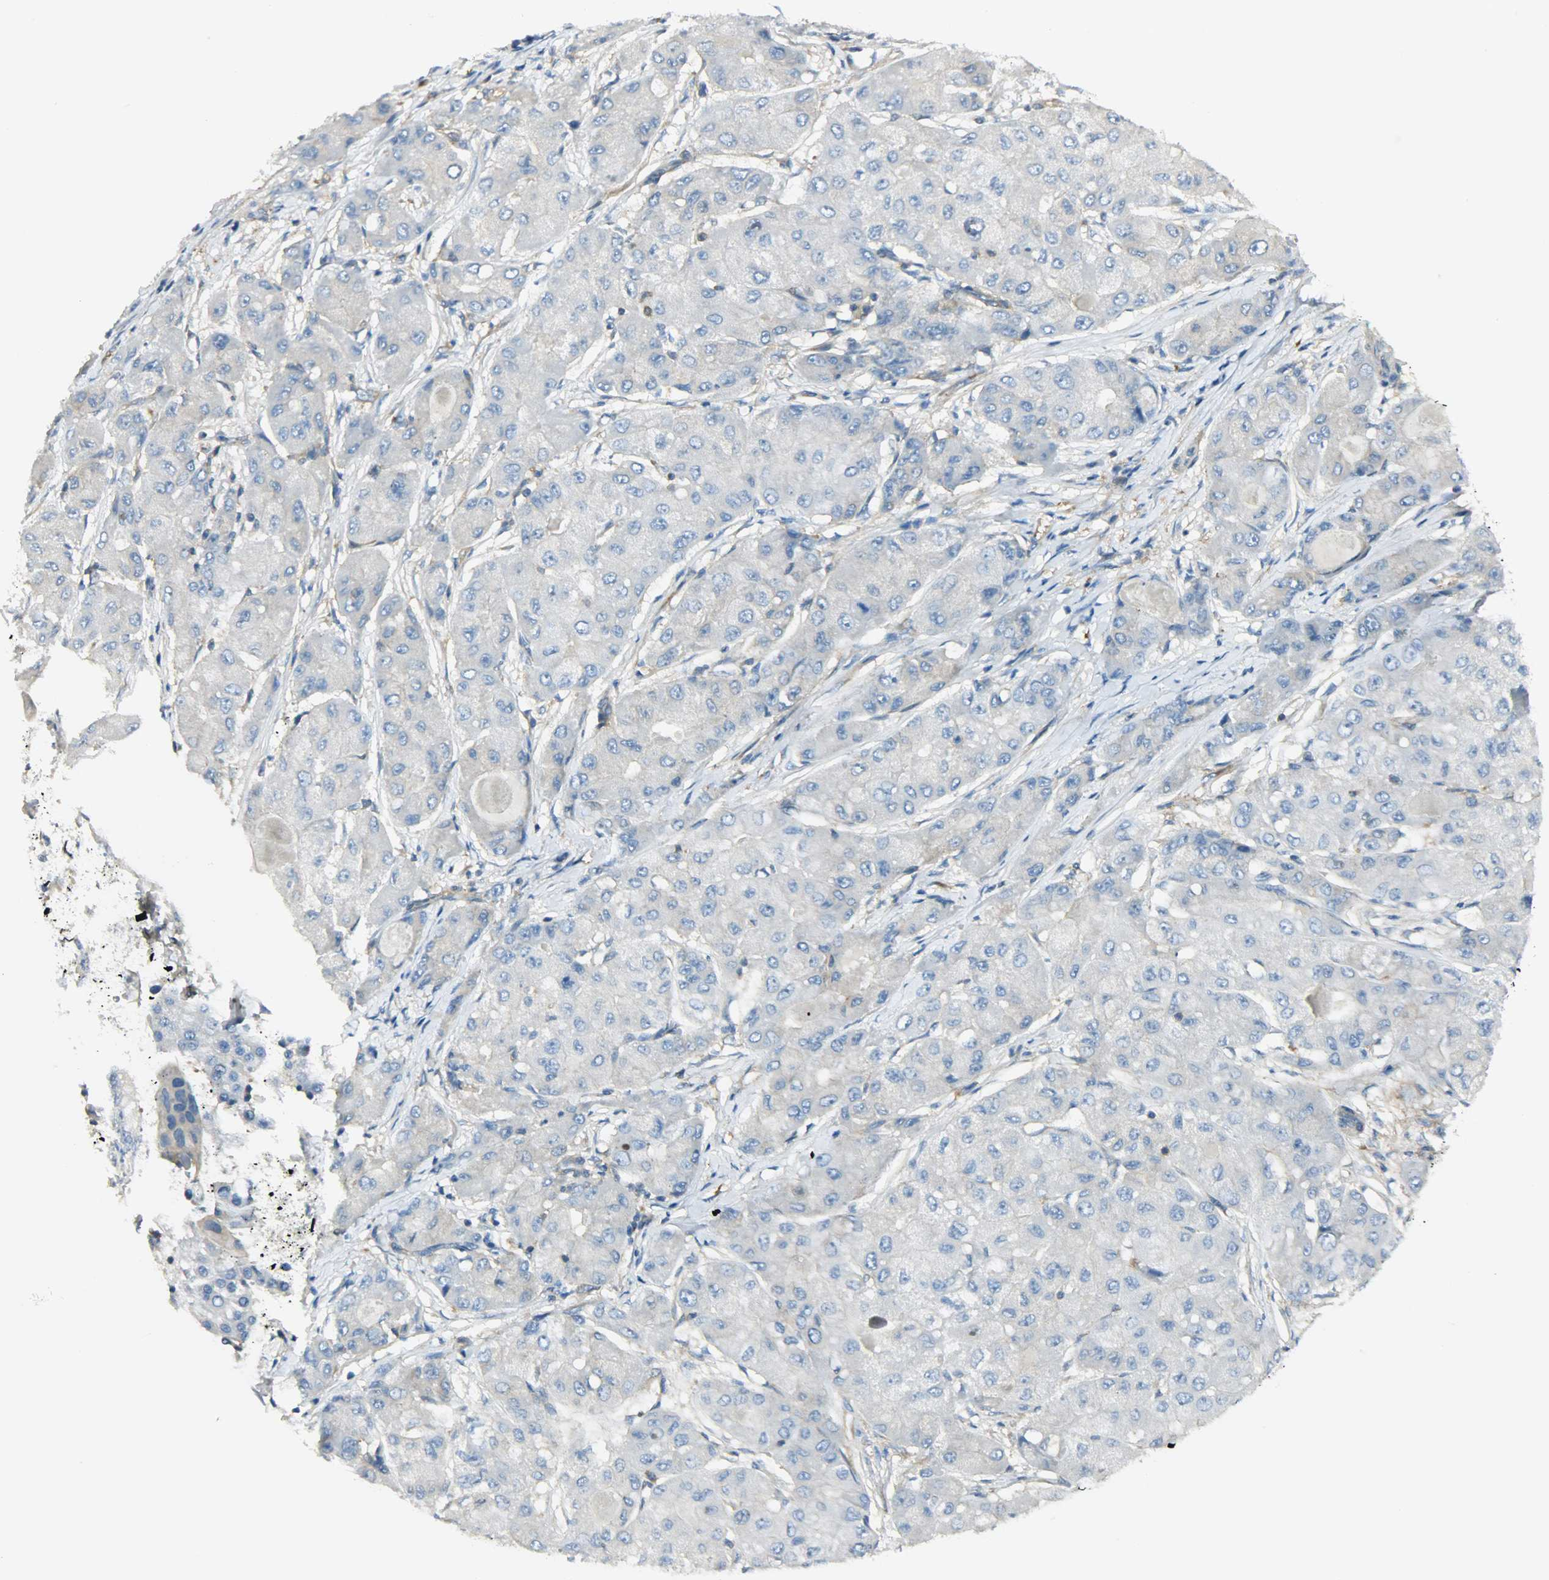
{"staining": {"intensity": "negative", "quantity": "none", "location": "none"}, "tissue": "liver cancer", "cell_type": "Tumor cells", "image_type": "cancer", "snomed": [{"axis": "morphology", "description": "Carcinoma, Hepatocellular, NOS"}, {"axis": "topography", "description": "Liver"}], "caption": "IHC micrograph of human liver hepatocellular carcinoma stained for a protein (brown), which reveals no staining in tumor cells. (DAB immunohistochemistry (IHC) visualized using brightfield microscopy, high magnification).", "gene": "TSC22D2", "patient": {"sex": "male", "age": 80}}